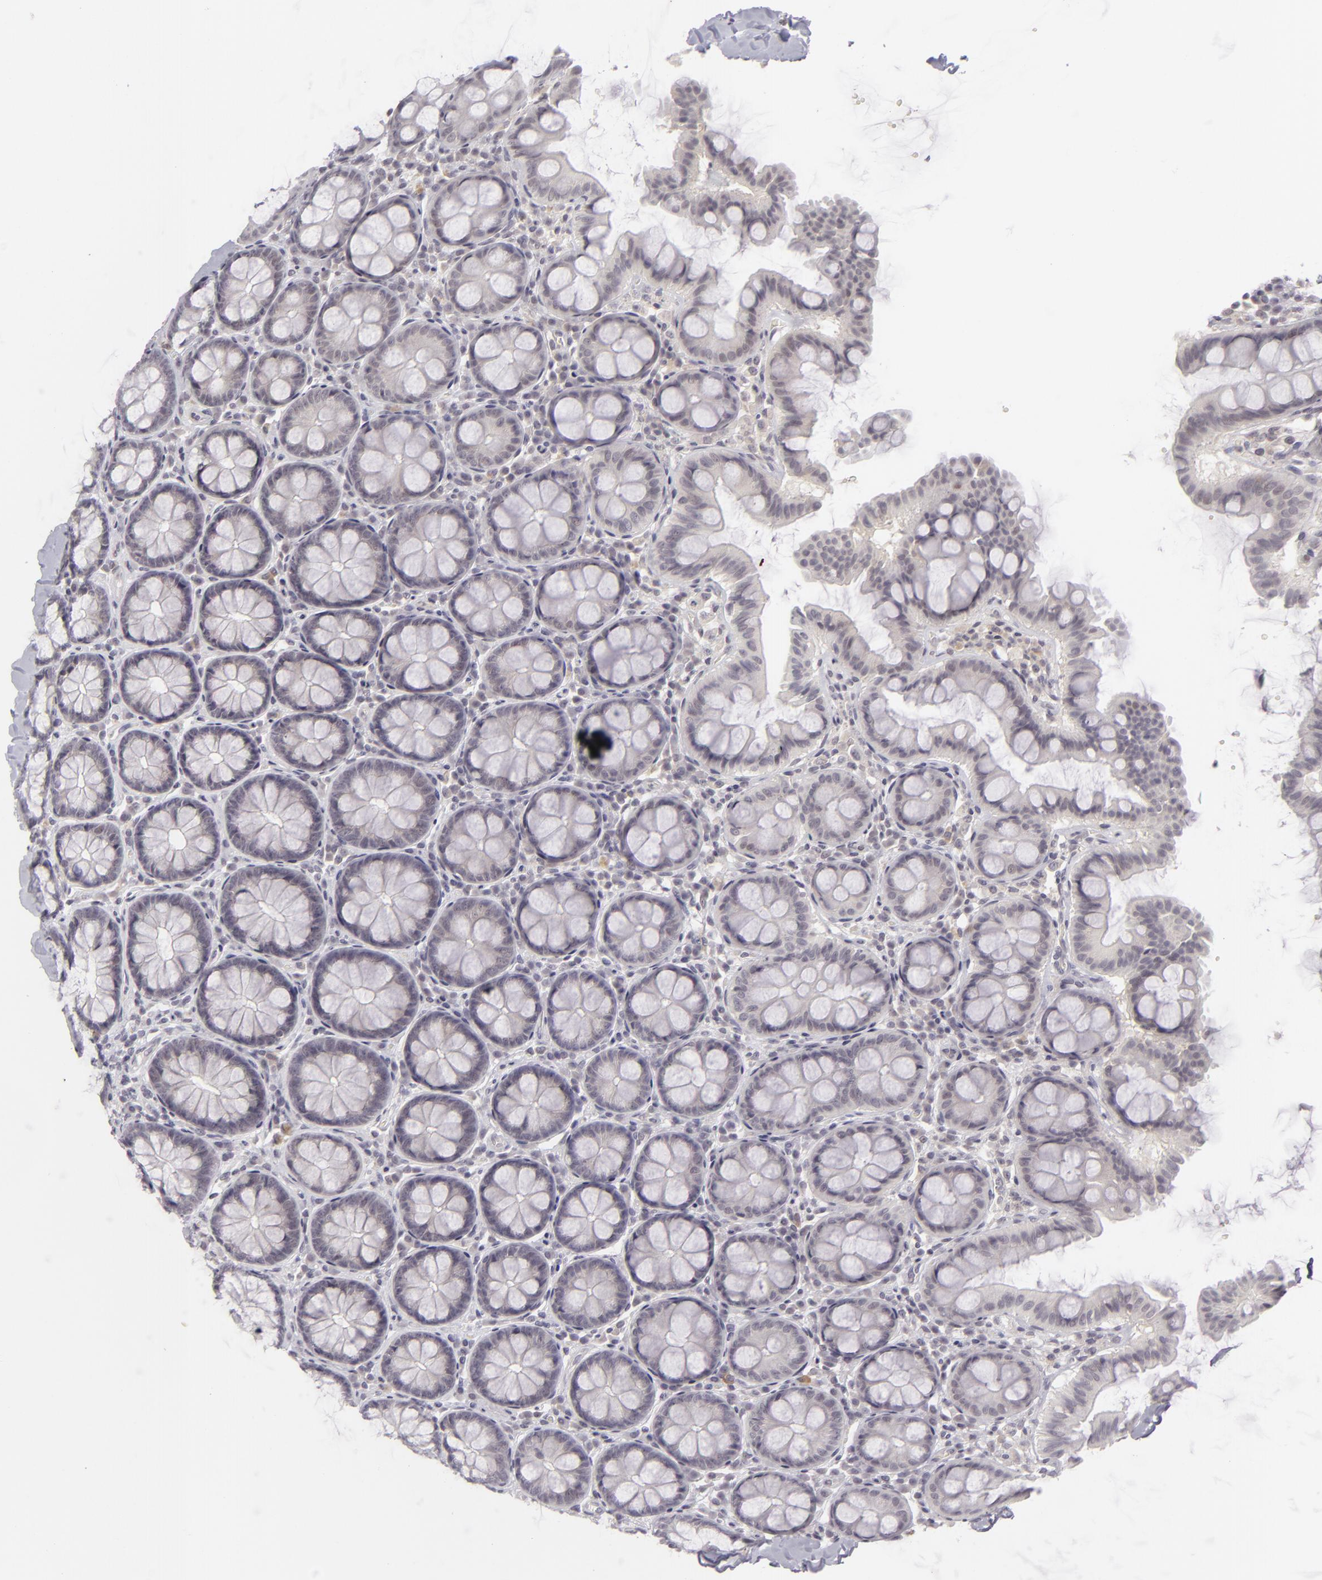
{"staining": {"intensity": "negative", "quantity": "none", "location": "none"}, "tissue": "colon", "cell_type": "Endothelial cells", "image_type": "normal", "snomed": [{"axis": "morphology", "description": "Normal tissue, NOS"}, {"axis": "topography", "description": "Colon"}], "caption": "DAB (3,3'-diaminobenzidine) immunohistochemical staining of normal human colon displays no significant expression in endothelial cells. (Brightfield microscopy of DAB immunohistochemistry (IHC) at high magnification).", "gene": "DLG3", "patient": {"sex": "female", "age": 61}}